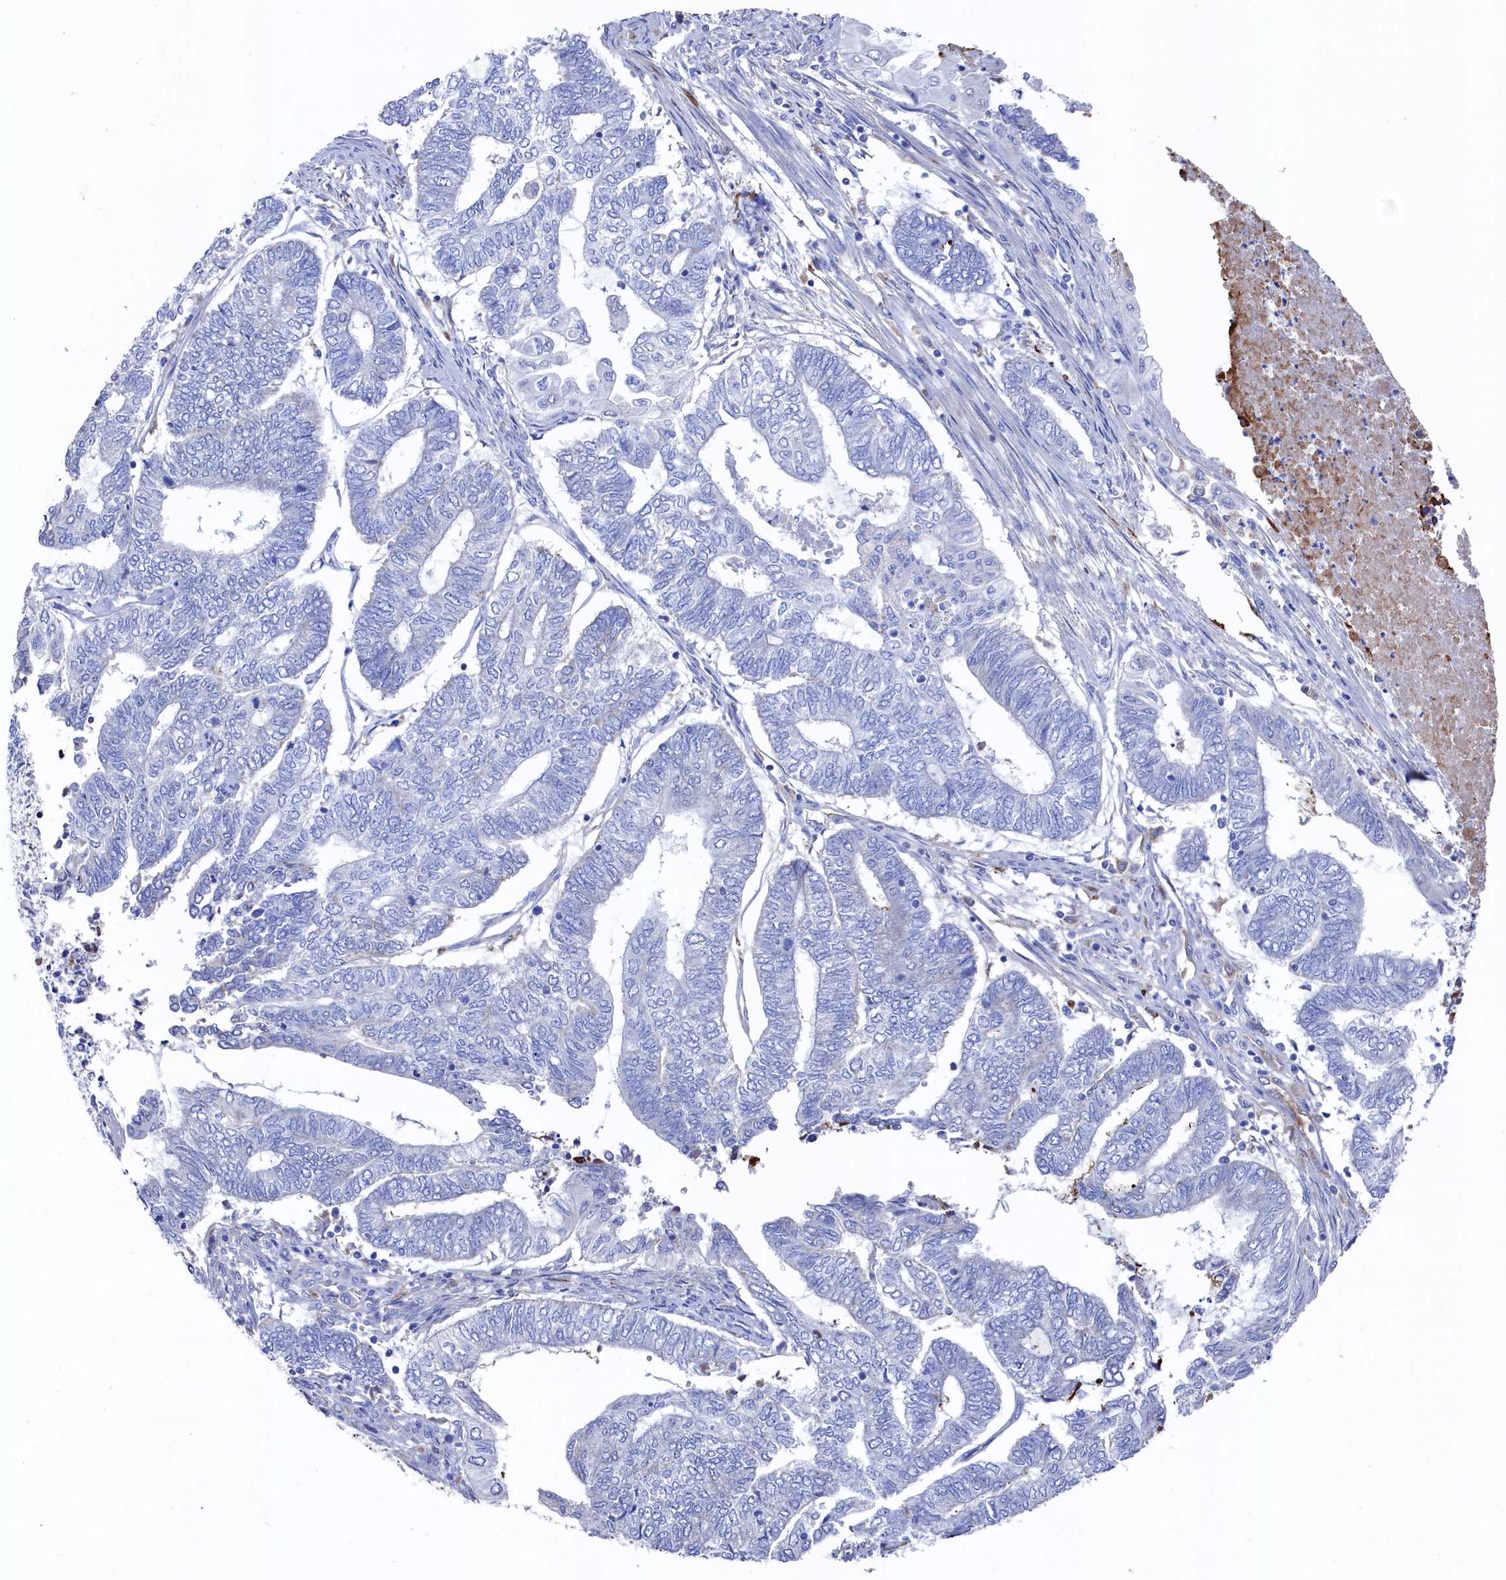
{"staining": {"intensity": "negative", "quantity": "none", "location": "none"}, "tissue": "endometrial cancer", "cell_type": "Tumor cells", "image_type": "cancer", "snomed": [{"axis": "morphology", "description": "Adenocarcinoma, NOS"}, {"axis": "topography", "description": "Uterus"}, {"axis": "topography", "description": "Endometrium"}], "caption": "An image of human endometrial cancer is negative for staining in tumor cells. (DAB immunohistochemistry (IHC) visualized using brightfield microscopy, high magnification).", "gene": "C12orf73", "patient": {"sex": "female", "age": 70}}